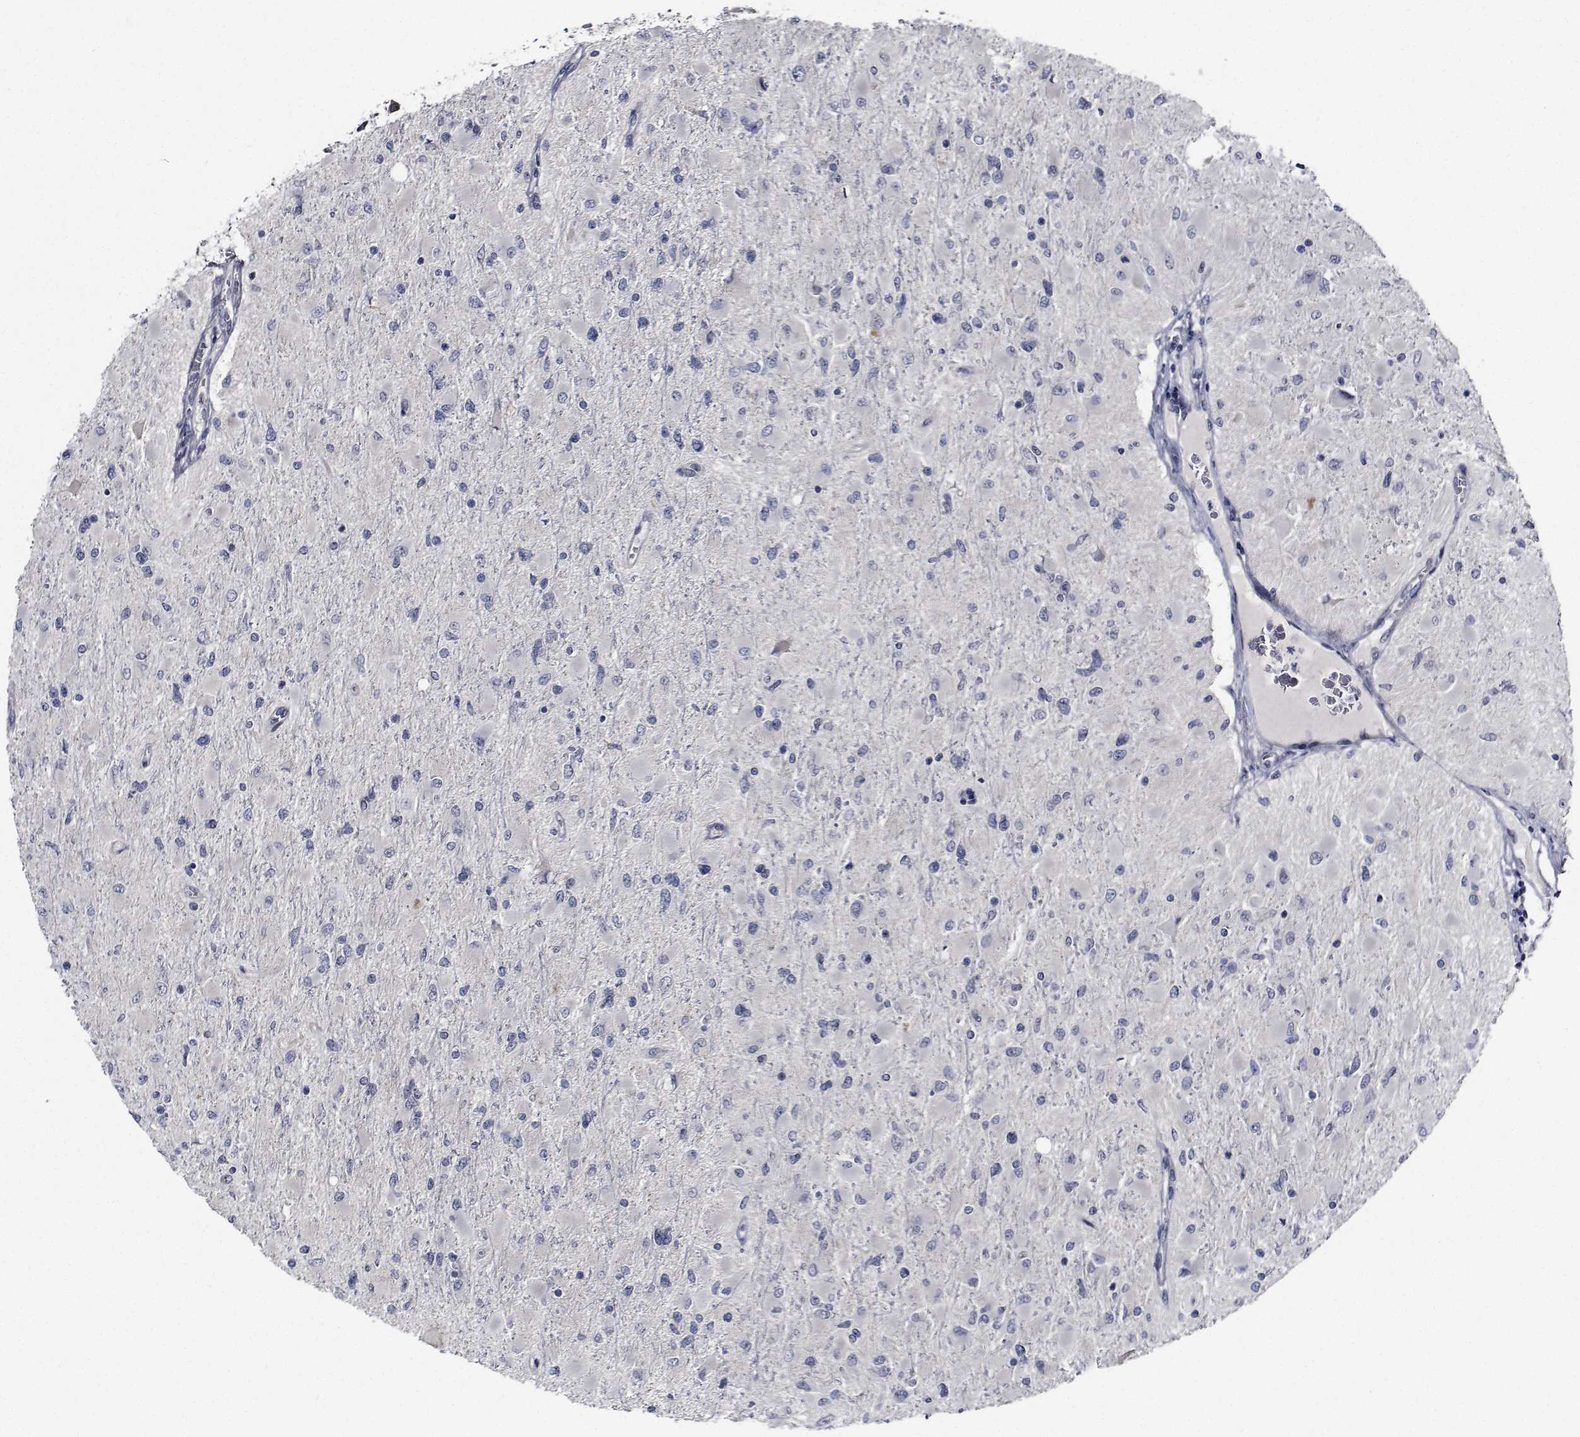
{"staining": {"intensity": "negative", "quantity": "none", "location": "none"}, "tissue": "glioma", "cell_type": "Tumor cells", "image_type": "cancer", "snomed": [{"axis": "morphology", "description": "Glioma, malignant, High grade"}, {"axis": "topography", "description": "Cerebral cortex"}], "caption": "Protein analysis of malignant glioma (high-grade) displays no significant staining in tumor cells.", "gene": "NVL", "patient": {"sex": "female", "age": 36}}